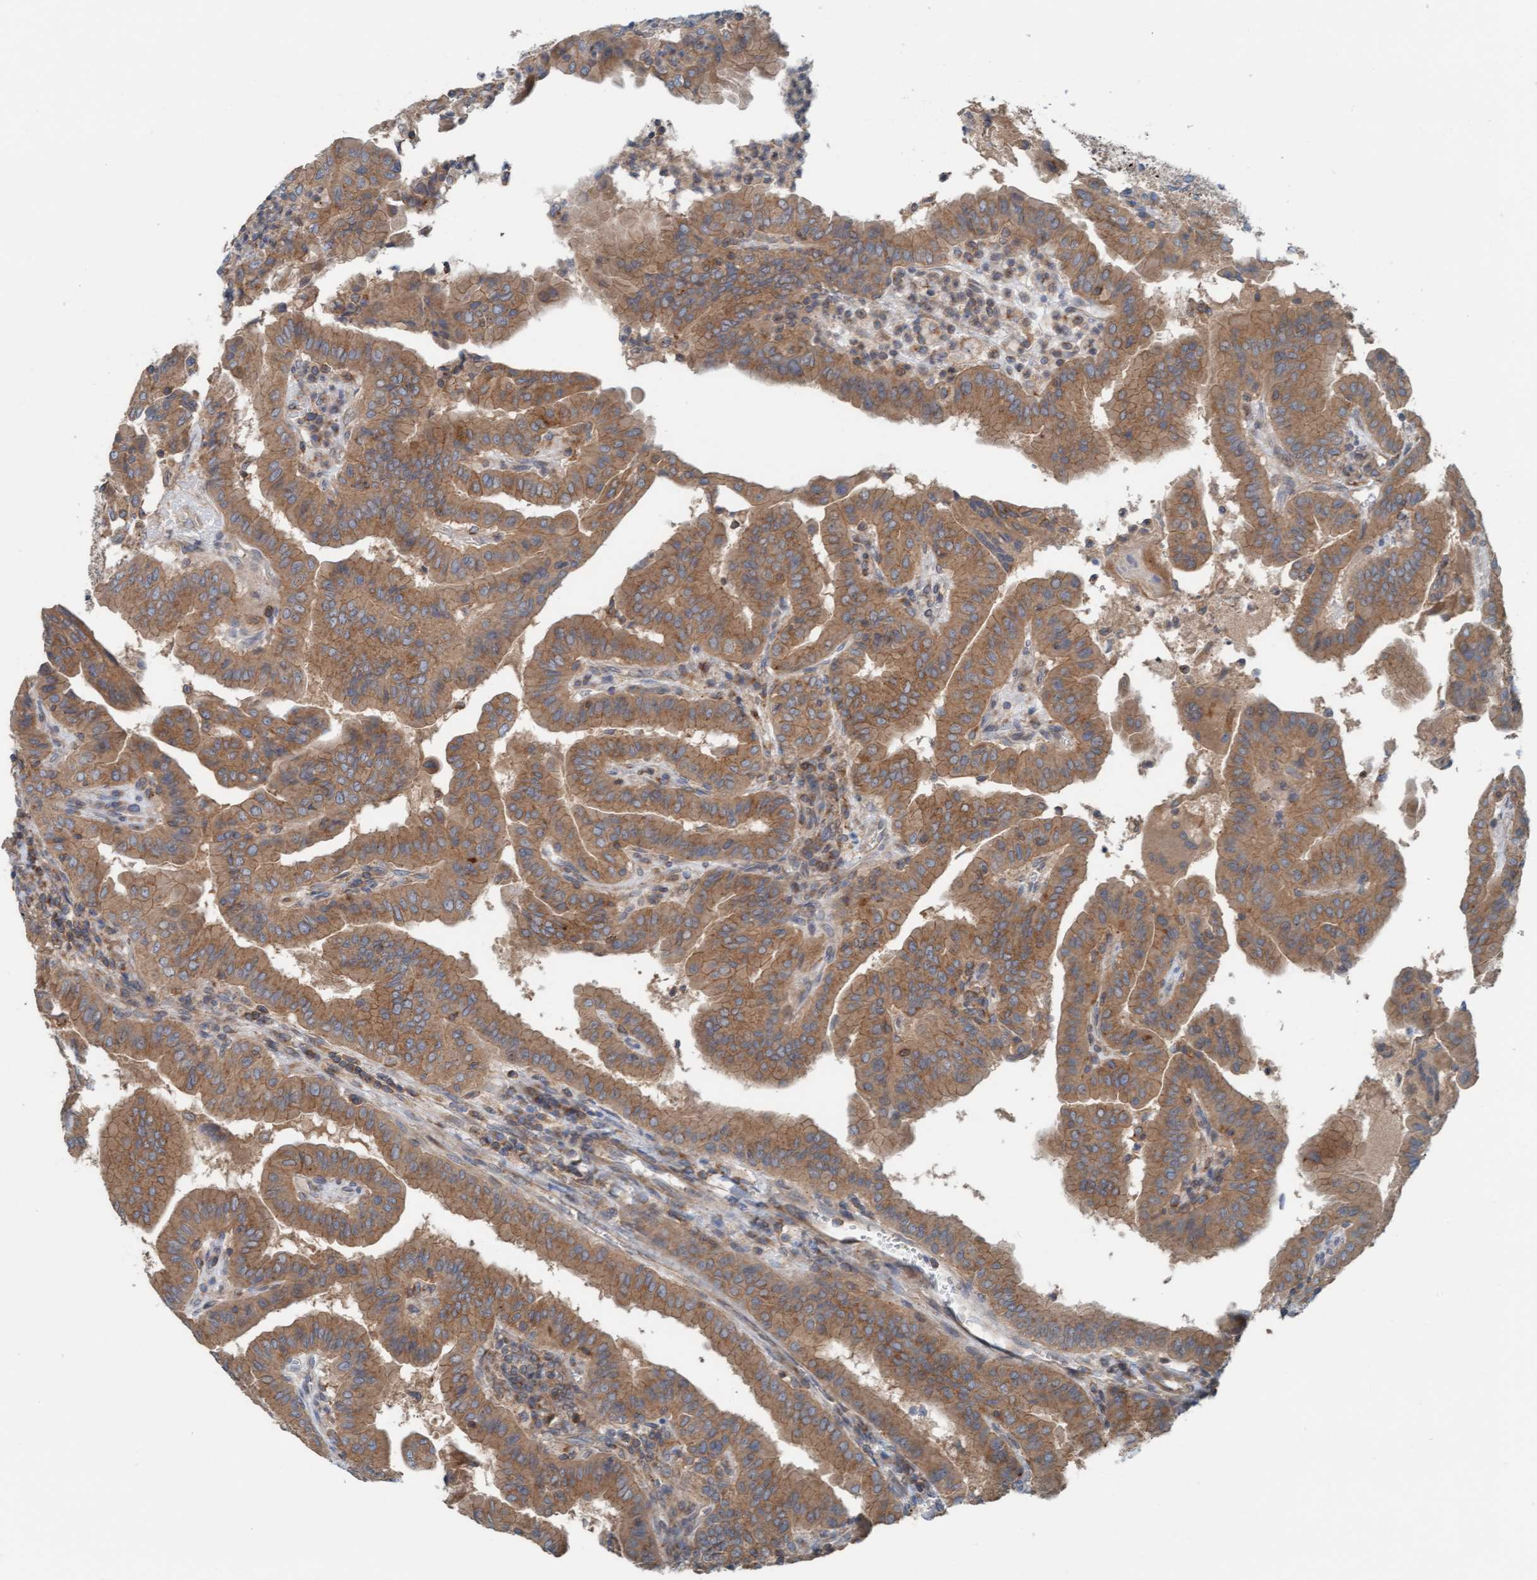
{"staining": {"intensity": "moderate", "quantity": ">75%", "location": "cytoplasmic/membranous"}, "tissue": "thyroid cancer", "cell_type": "Tumor cells", "image_type": "cancer", "snomed": [{"axis": "morphology", "description": "Papillary adenocarcinoma, NOS"}, {"axis": "topography", "description": "Thyroid gland"}], "caption": "Human thyroid cancer stained for a protein (brown) displays moderate cytoplasmic/membranous positive positivity in approximately >75% of tumor cells.", "gene": "UBAP1", "patient": {"sex": "male", "age": 33}}